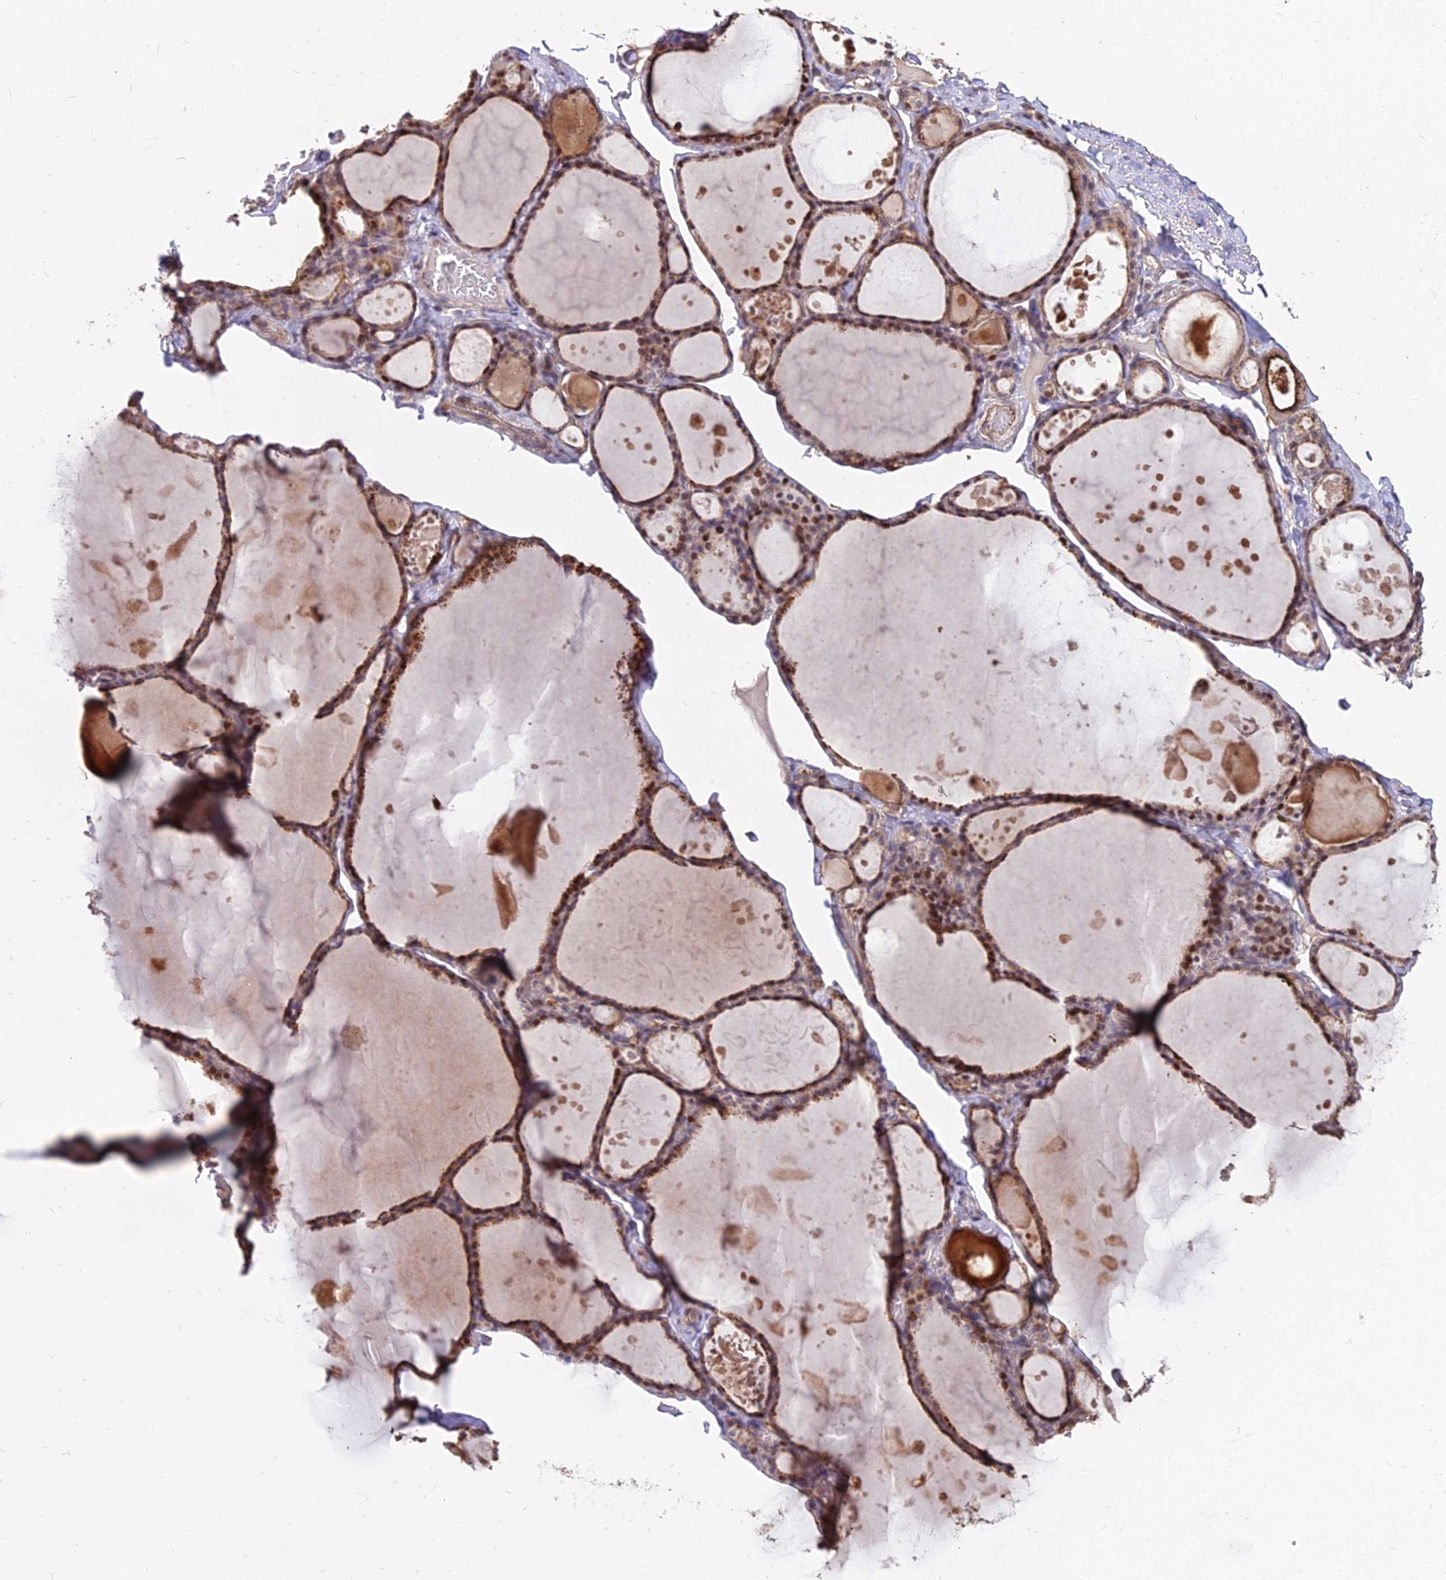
{"staining": {"intensity": "strong", "quantity": ">75%", "location": "cytoplasmic/membranous"}, "tissue": "thyroid gland", "cell_type": "Glandular cells", "image_type": "normal", "snomed": [{"axis": "morphology", "description": "Normal tissue, NOS"}, {"axis": "topography", "description": "Thyroid gland"}], "caption": "An immunohistochemistry photomicrograph of benign tissue is shown. Protein staining in brown labels strong cytoplasmic/membranous positivity in thyroid gland within glandular cells.", "gene": "C11orf68", "patient": {"sex": "male", "age": 56}}